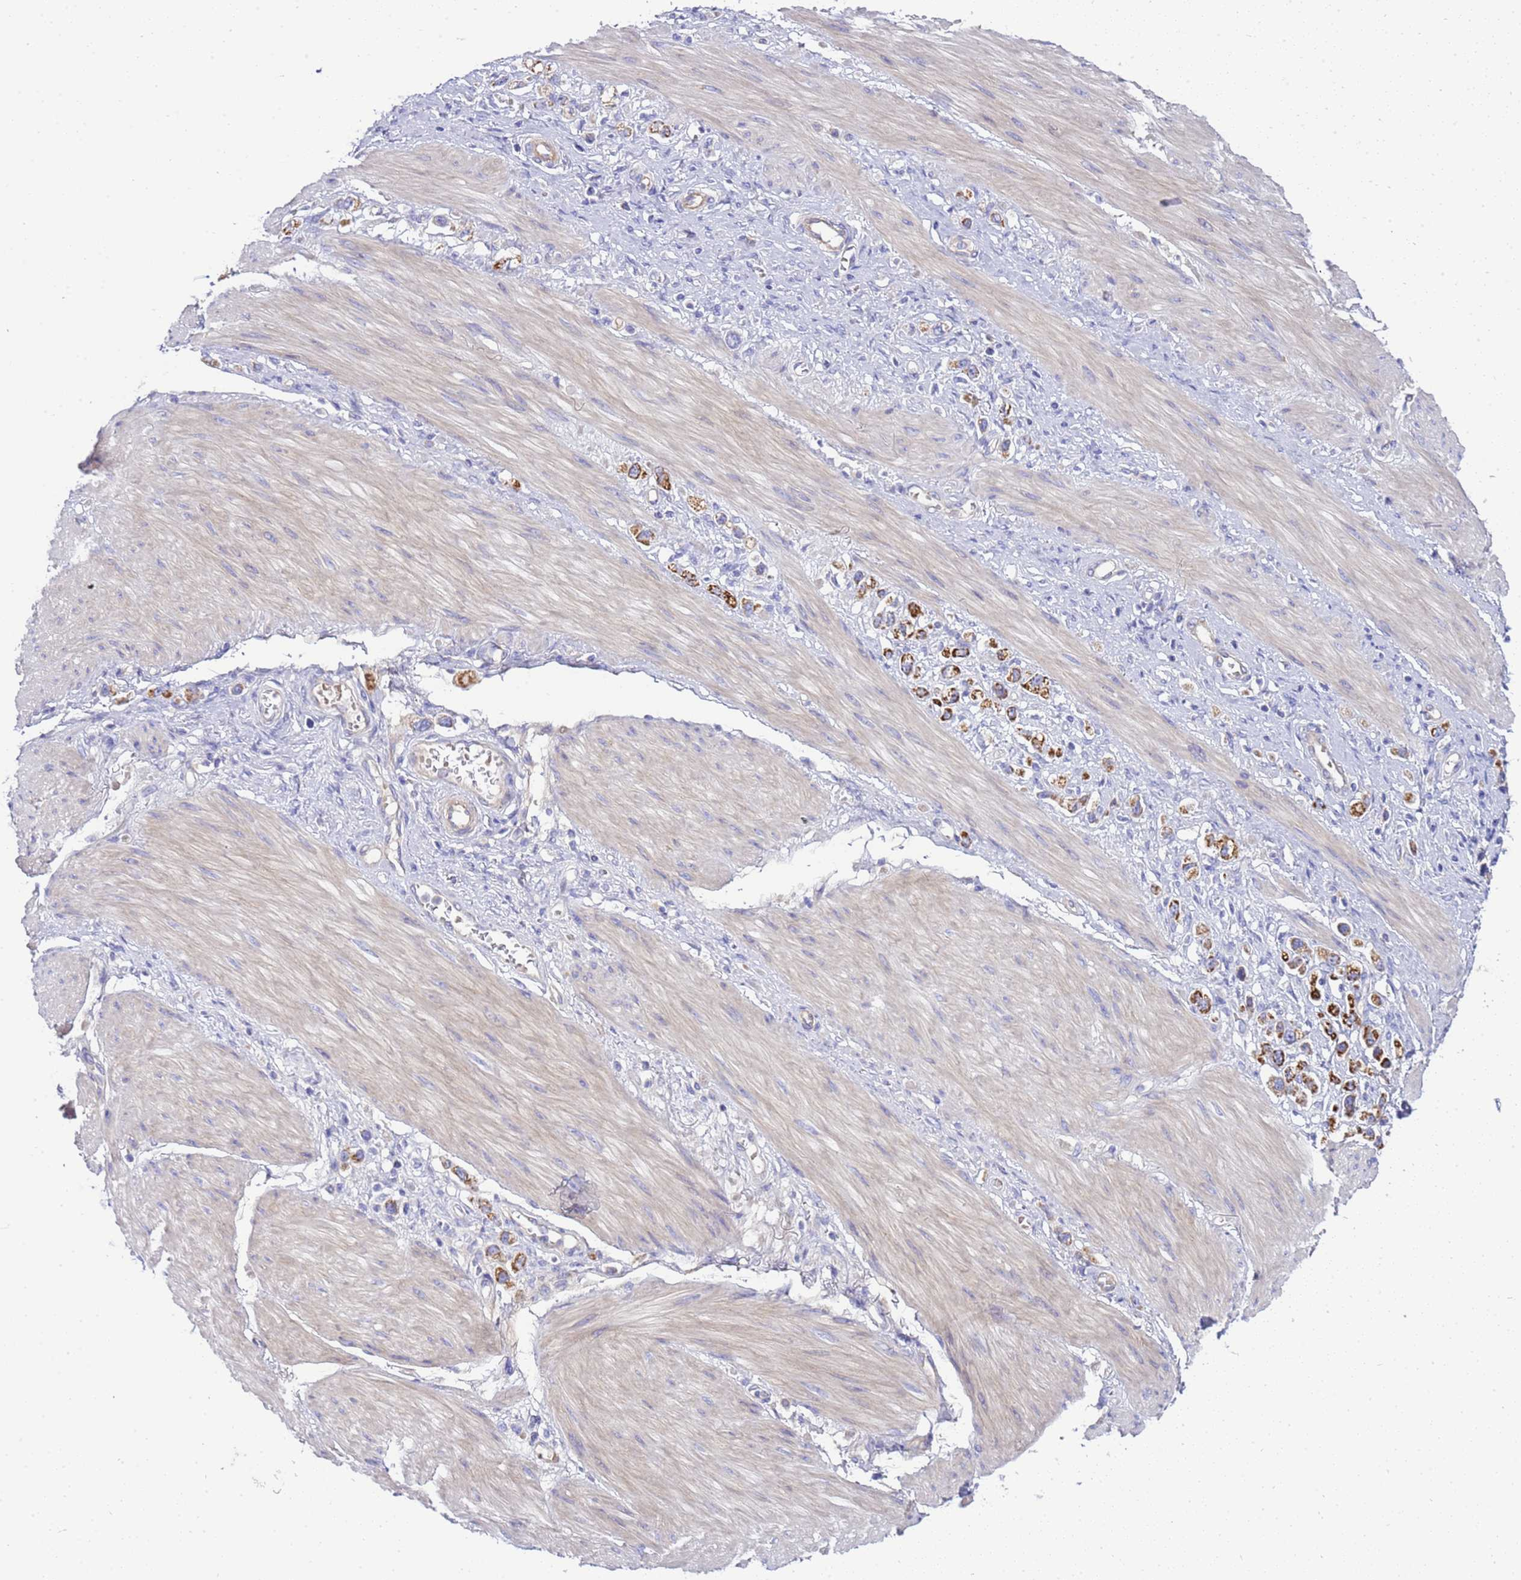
{"staining": {"intensity": "strong", "quantity": "25%-75%", "location": "cytoplasmic/membranous"}, "tissue": "stomach cancer", "cell_type": "Tumor cells", "image_type": "cancer", "snomed": [{"axis": "morphology", "description": "Adenocarcinoma, NOS"}, {"axis": "topography", "description": "Stomach"}], "caption": "Tumor cells reveal high levels of strong cytoplasmic/membranous positivity in approximately 25%-75% of cells in human stomach cancer (adenocarcinoma).", "gene": "RIPPLY2", "patient": {"sex": "female", "age": 65}}